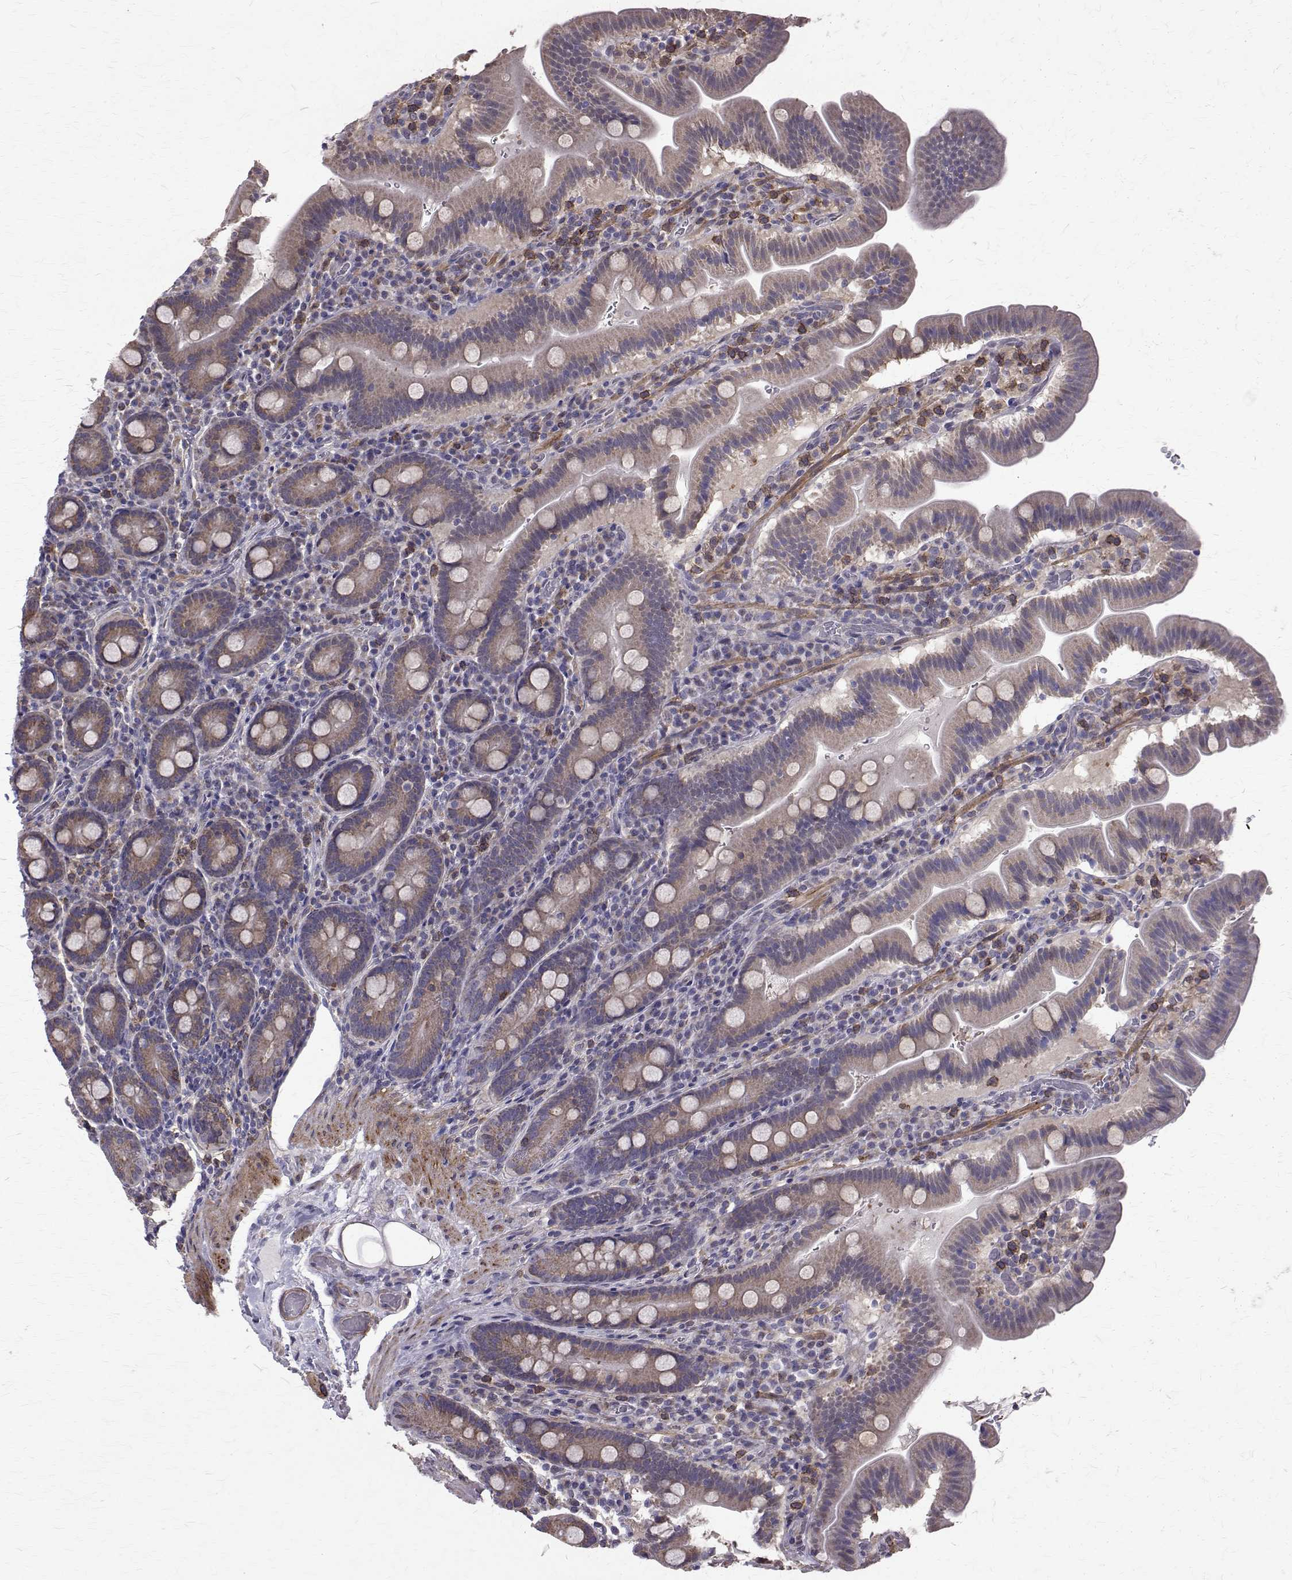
{"staining": {"intensity": "weak", "quantity": "<25%", "location": "cytoplasmic/membranous"}, "tissue": "small intestine", "cell_type": "Glandular cells", "image_type": "normal", "snomed": [{"axis": "morphology", "description": "Normal tissue, NOS"}, {"axis": "topography", "description": "Small intestine"}], "caption": "IHC image of unremarkable small intestine: small intestine stained with DAB displays no significant protein staining in glandular cells. (IHC, brightfield microscopy, high magnification).", "gene": "CCDC89", "patient": {"sex": "male", "age": 26}}